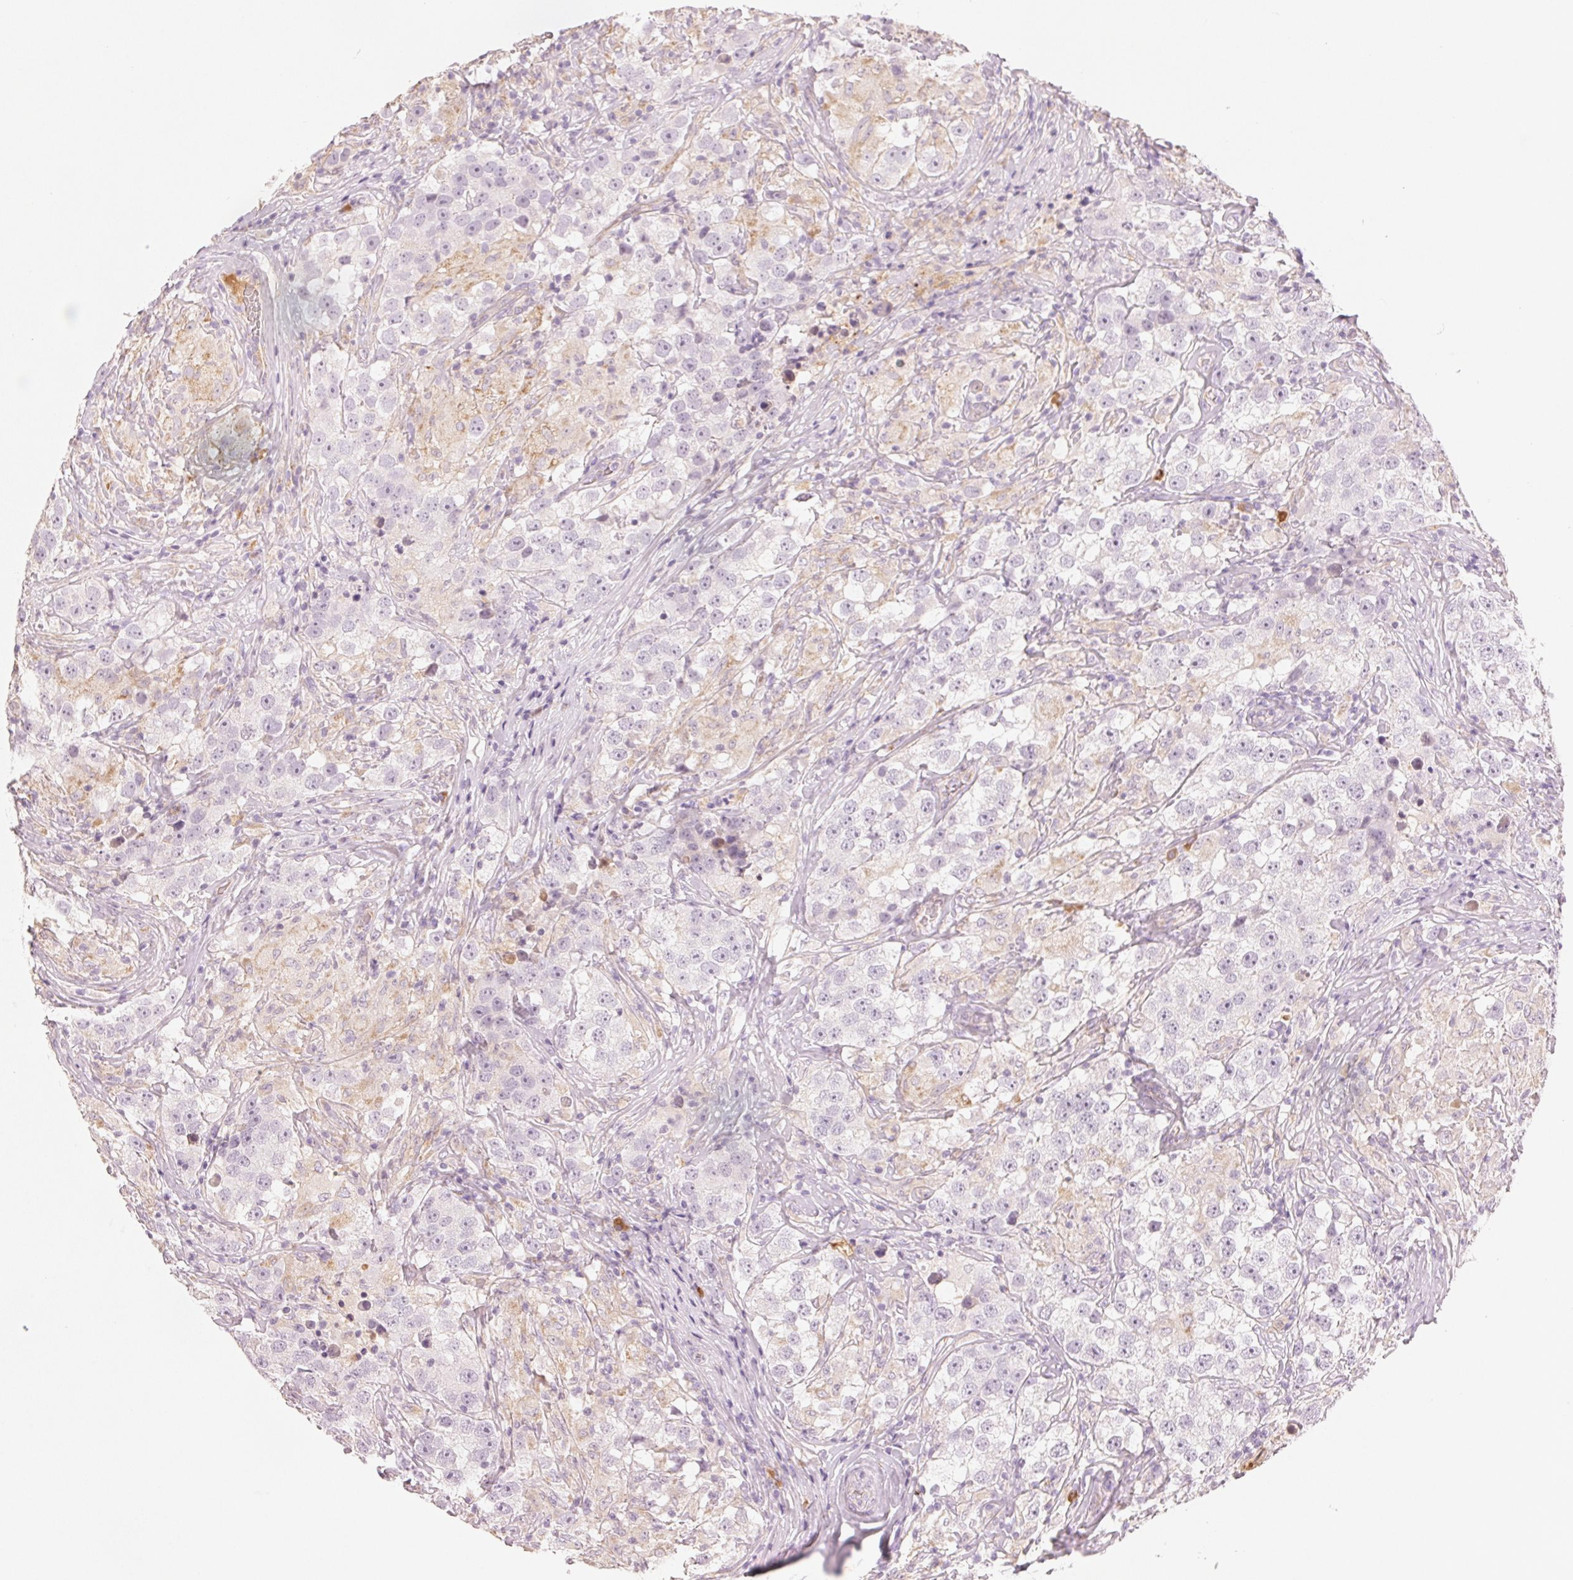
{"staining": {"intensity": "negative", "quantity": "none", "location": "none"}, "tissue": "testis cancer", "cell_type": "Tumor cells", "image_type": "cancer", "snomed": [{"axis": "morphology", "description": "Seminoma, NOS"}, {"axis": "topography", "description": "Testis"}], "caption": "Immunohistochemistry of seminoma (testis) demonstrates no expression in tumor cells.", "gene": "RMDN2", "patient": {"sex": "male", "age": 46}}